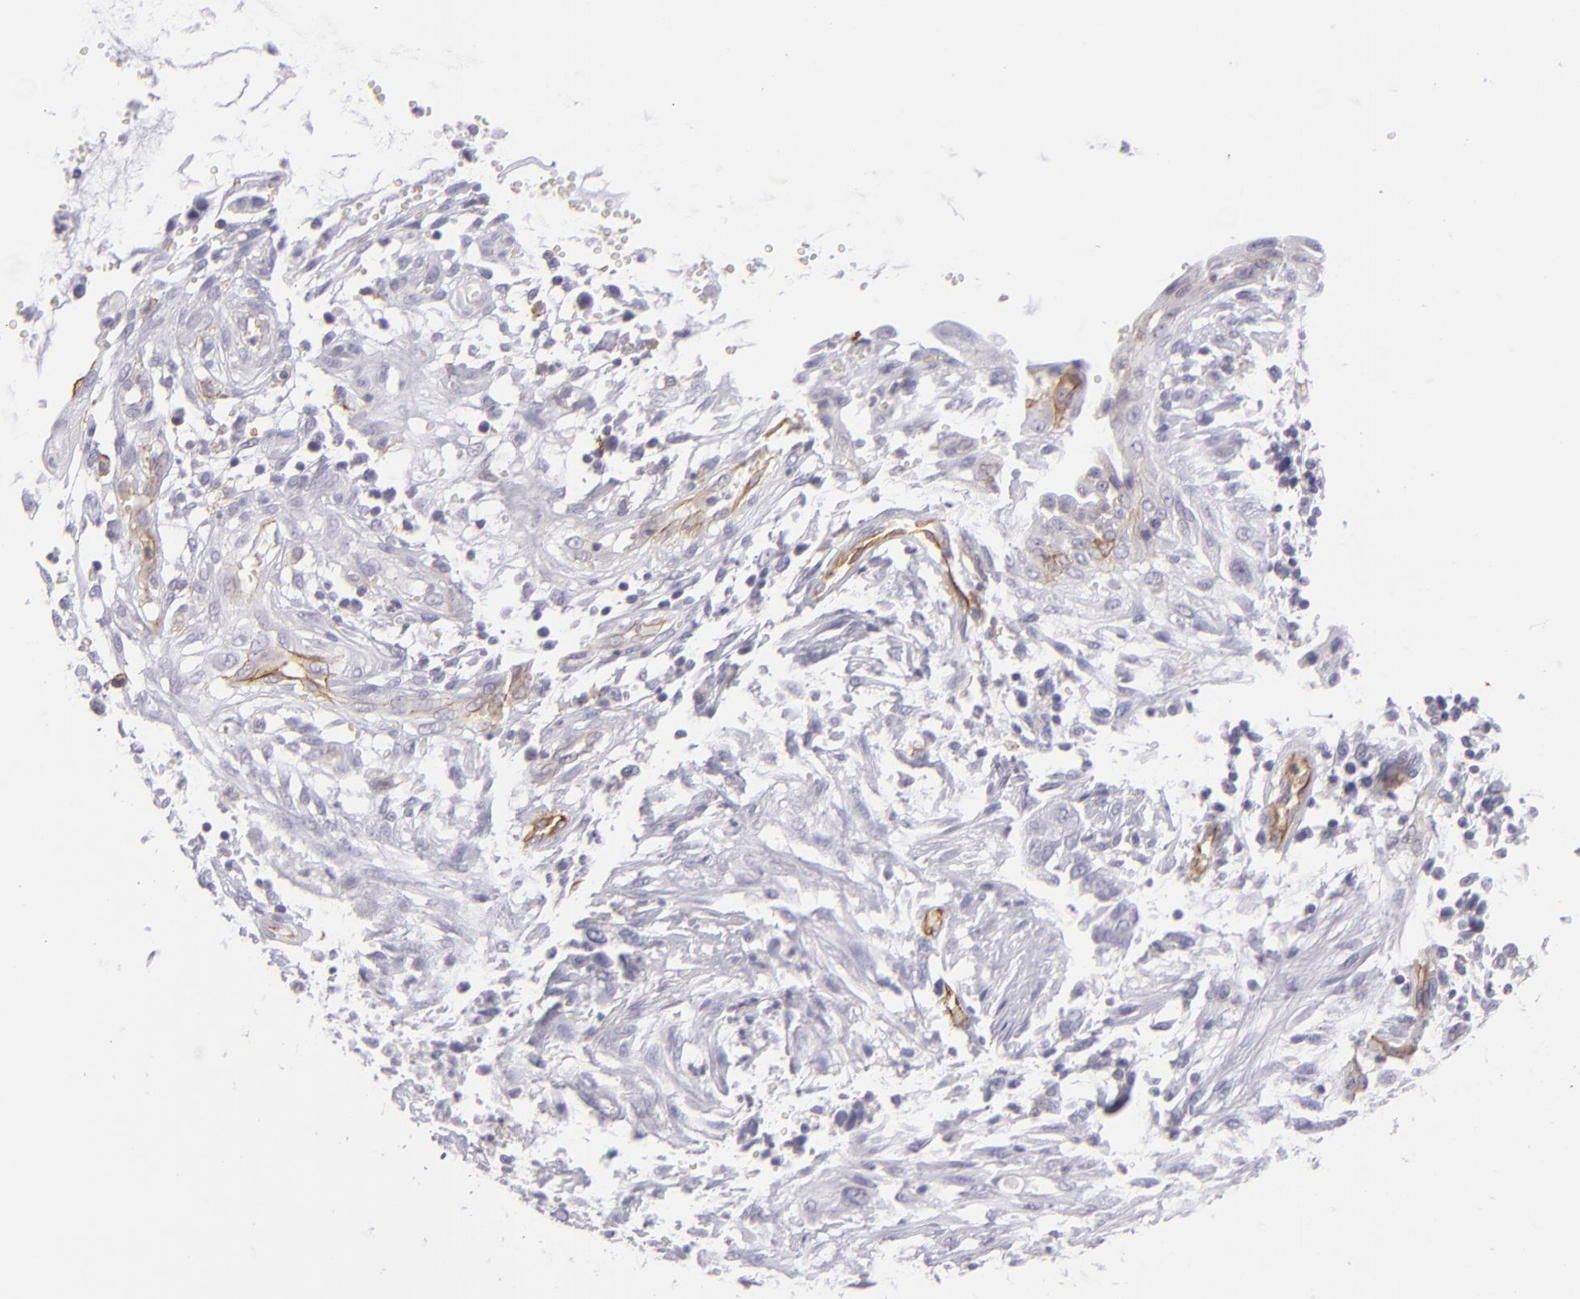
{"staining": {"intensity": "moderate", "quantity": "<25%", "location": "cytoplasmic/membranous"}, "tissue": "cervical cancer", "cell_type": "Tumor cells", "image_type": "cancer", "snomed": [{"axis": "morphology", "description": "Normal tissue, NOS"}, {"axis": "morphology", "description": "Squamous cell carcinoma, NOS"}, {"axis": "topography", "description": "Cervix"}], "caption": "Squamous cell carcinoma (cervical) stained with a brown dye shows moderate cytoplasmic/membranous positive positivity in approximately <25% of tumor cells.", "gene": "THBD", "patient": {"sex": "female", "age": 45}}